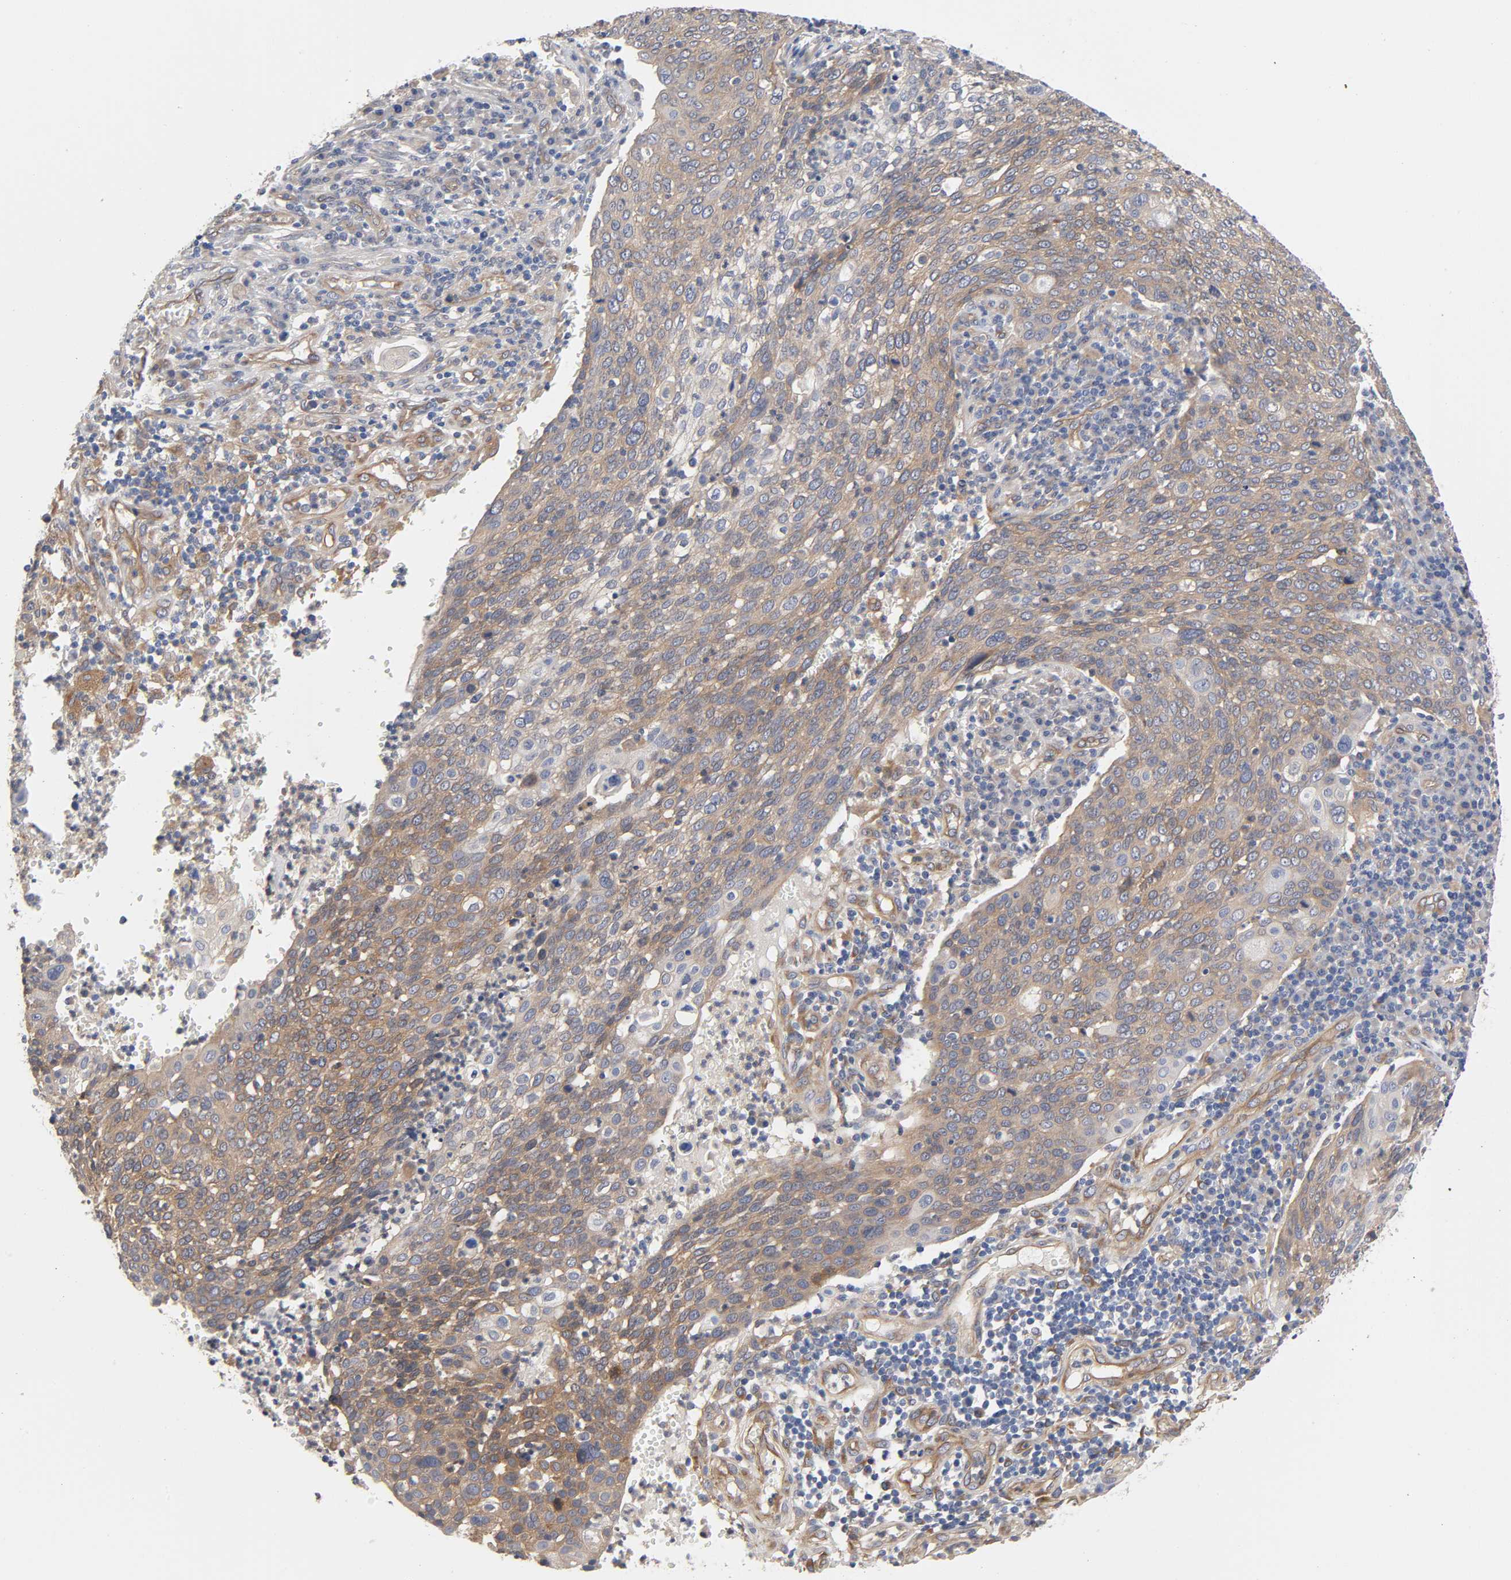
{"staining": {"intensity": "weak", "quantity": ">75%", "location": "cytoplasmic/membranous"}, "tissue": "cervical cancer", "cell_type": "Tumor cells", "image_type": "cancer", "snomed": [{"axis": "morphology", "description": "Squamous cell carcinoma, NOS"}, {"axis": "topography", "description": "Cervix"}], "caption": "Cervical squamous cell carcinoma tissue demonstrates weak cytoplasmic/membranous staining in approximately >75% of tumor cells, visualized by immunohistochemistry.", "gene": "RAB13", "patient": {"sex": "female", "age": 40}}